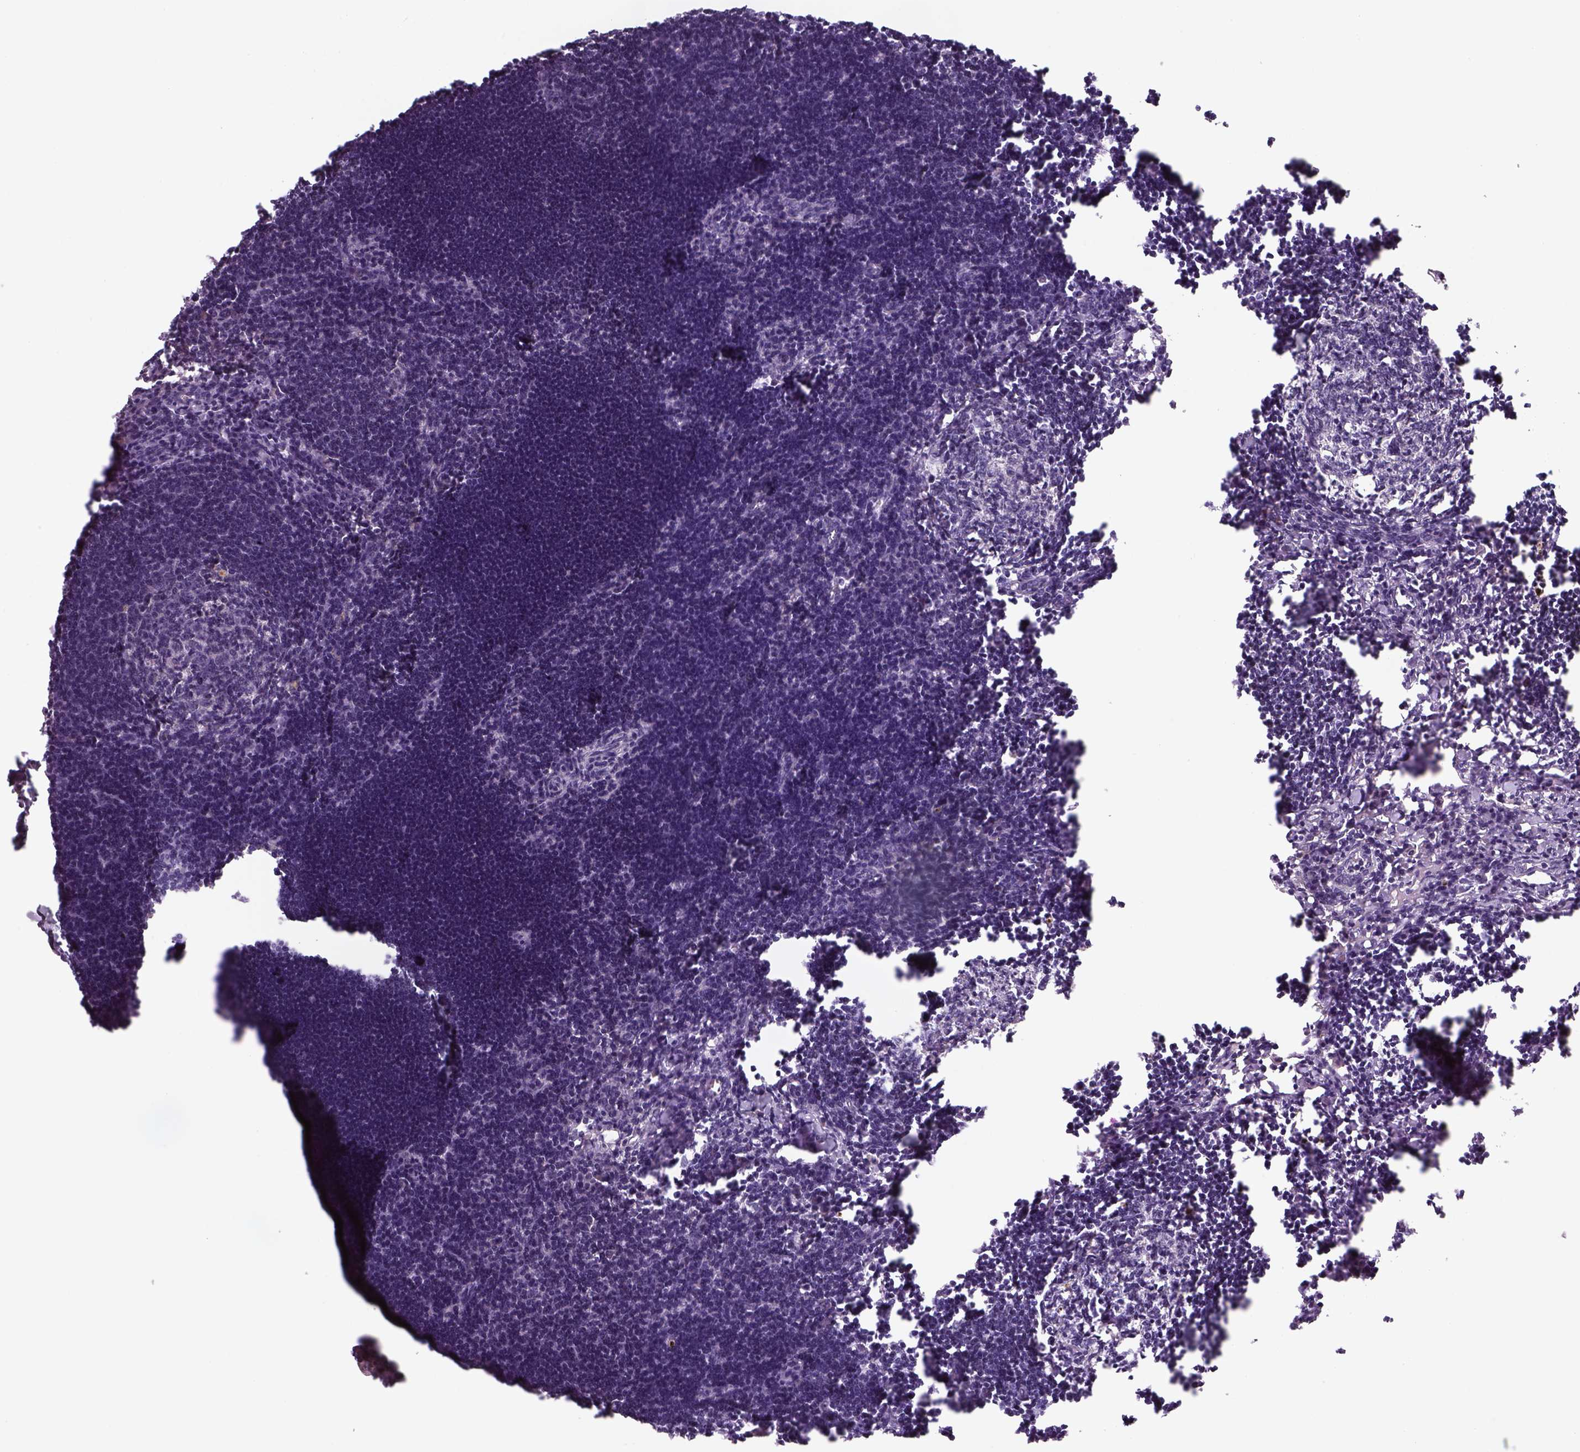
{"staining": {"intensity": "negative", "quantity": "none", "location": "none"}, "tissue": "lymph node", "cell_type": "Germinal center cells", "image_type": "normal", "snomed": [{"axis": "morphology", "description": "Normal tissue, NOS"}, {"axis": "topography", "description": "Lymph node"}], "caption": "A photomicrograph of lymph node stained for a protein reveals no brown staining in germinal center cells.", "gene": "PENK", "patient": {"sex": "male", "age": 55}}